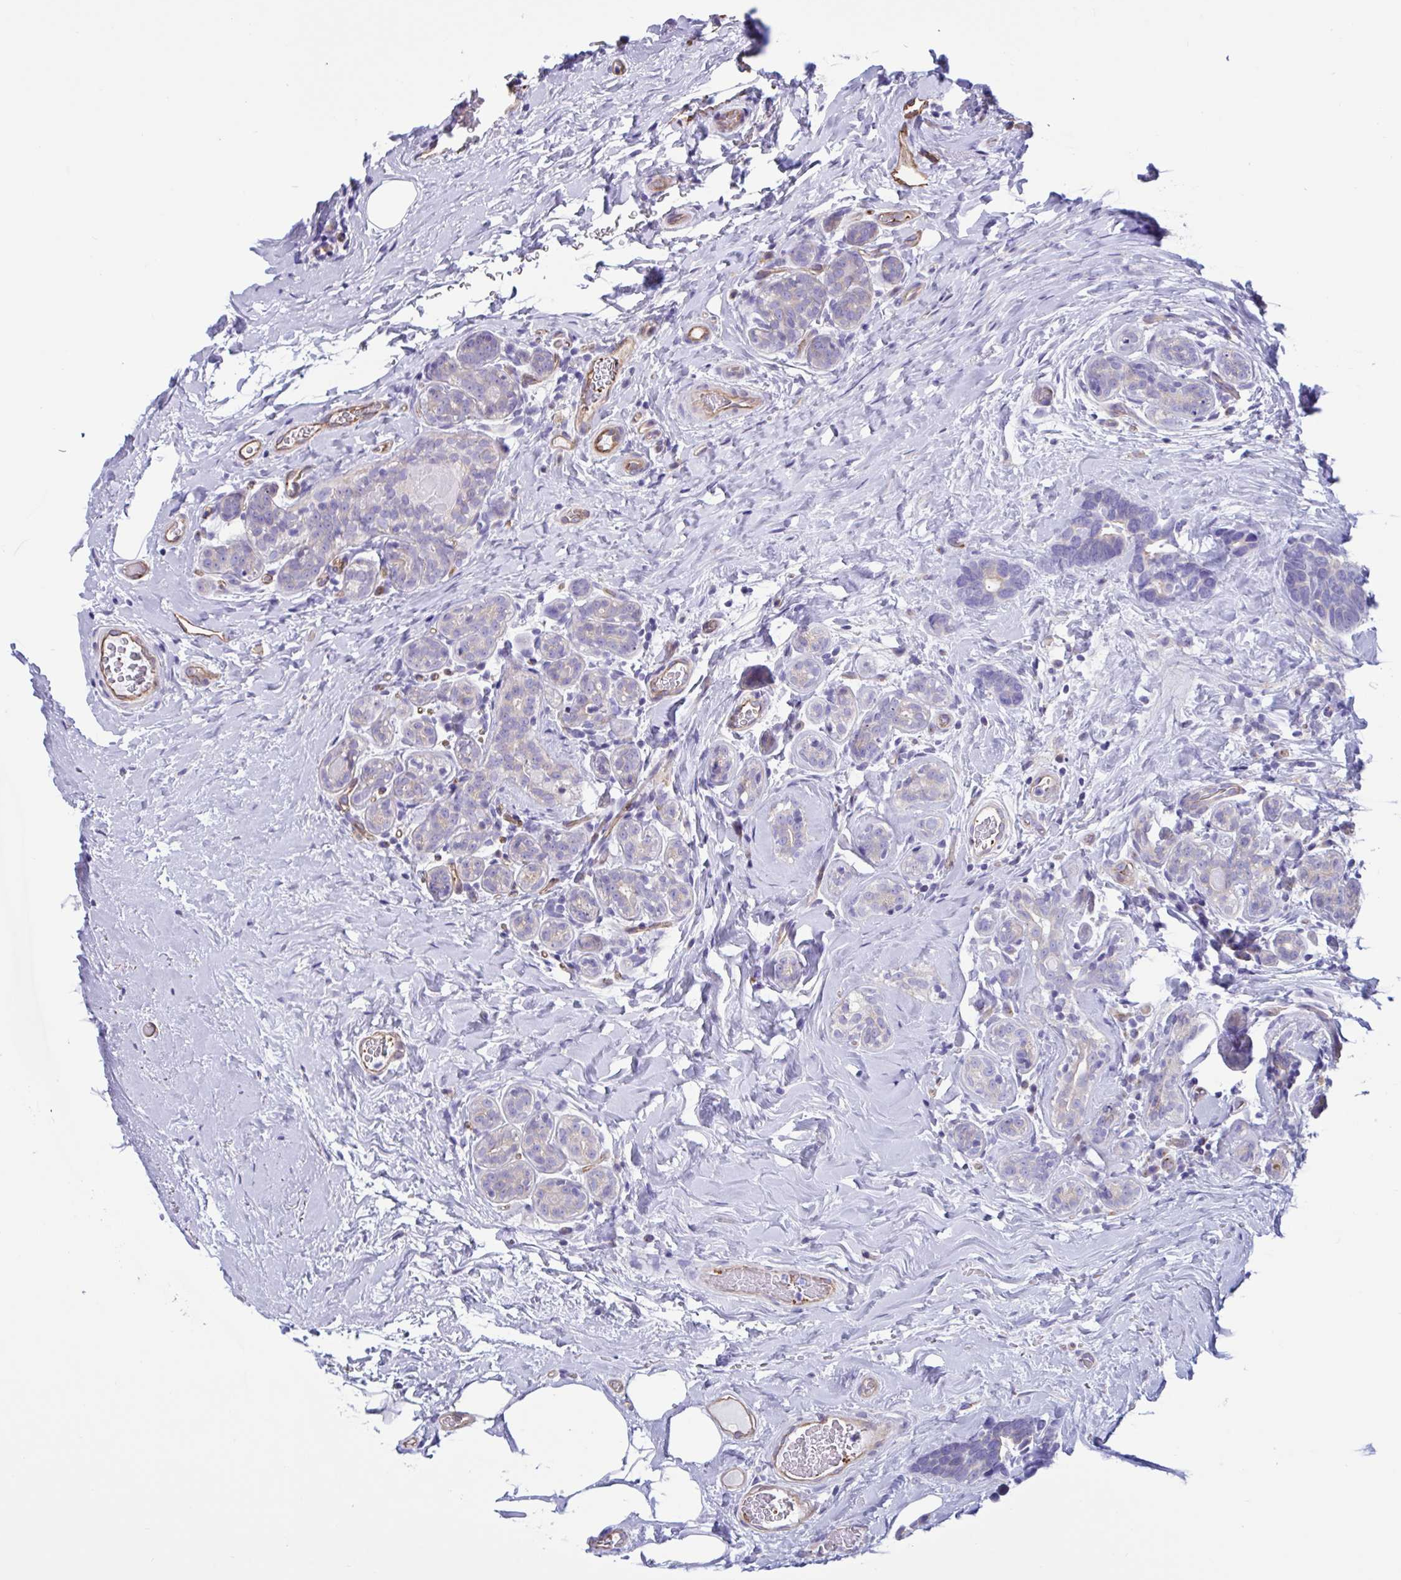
{"staining": {"intensity": "negative", "quantity": "none", "location": "none"}, "tissue": "breast cancer", "cell_type": "Tumor cells", "image_type": "cancer", "snomed": [{"axis": "morphology", "description": "Duct carcinoma"}, {"axis": "topography", "description": "Breast"}], "caption": "IHC photomicrograph of neoplastic tissue: human invasive ductal carcinoma (breast) stained with DAB reveals no significant protein positivity in tumor cells.", "gene": "RPL22L1", "patient": {"sex": "female", "age": 71}}